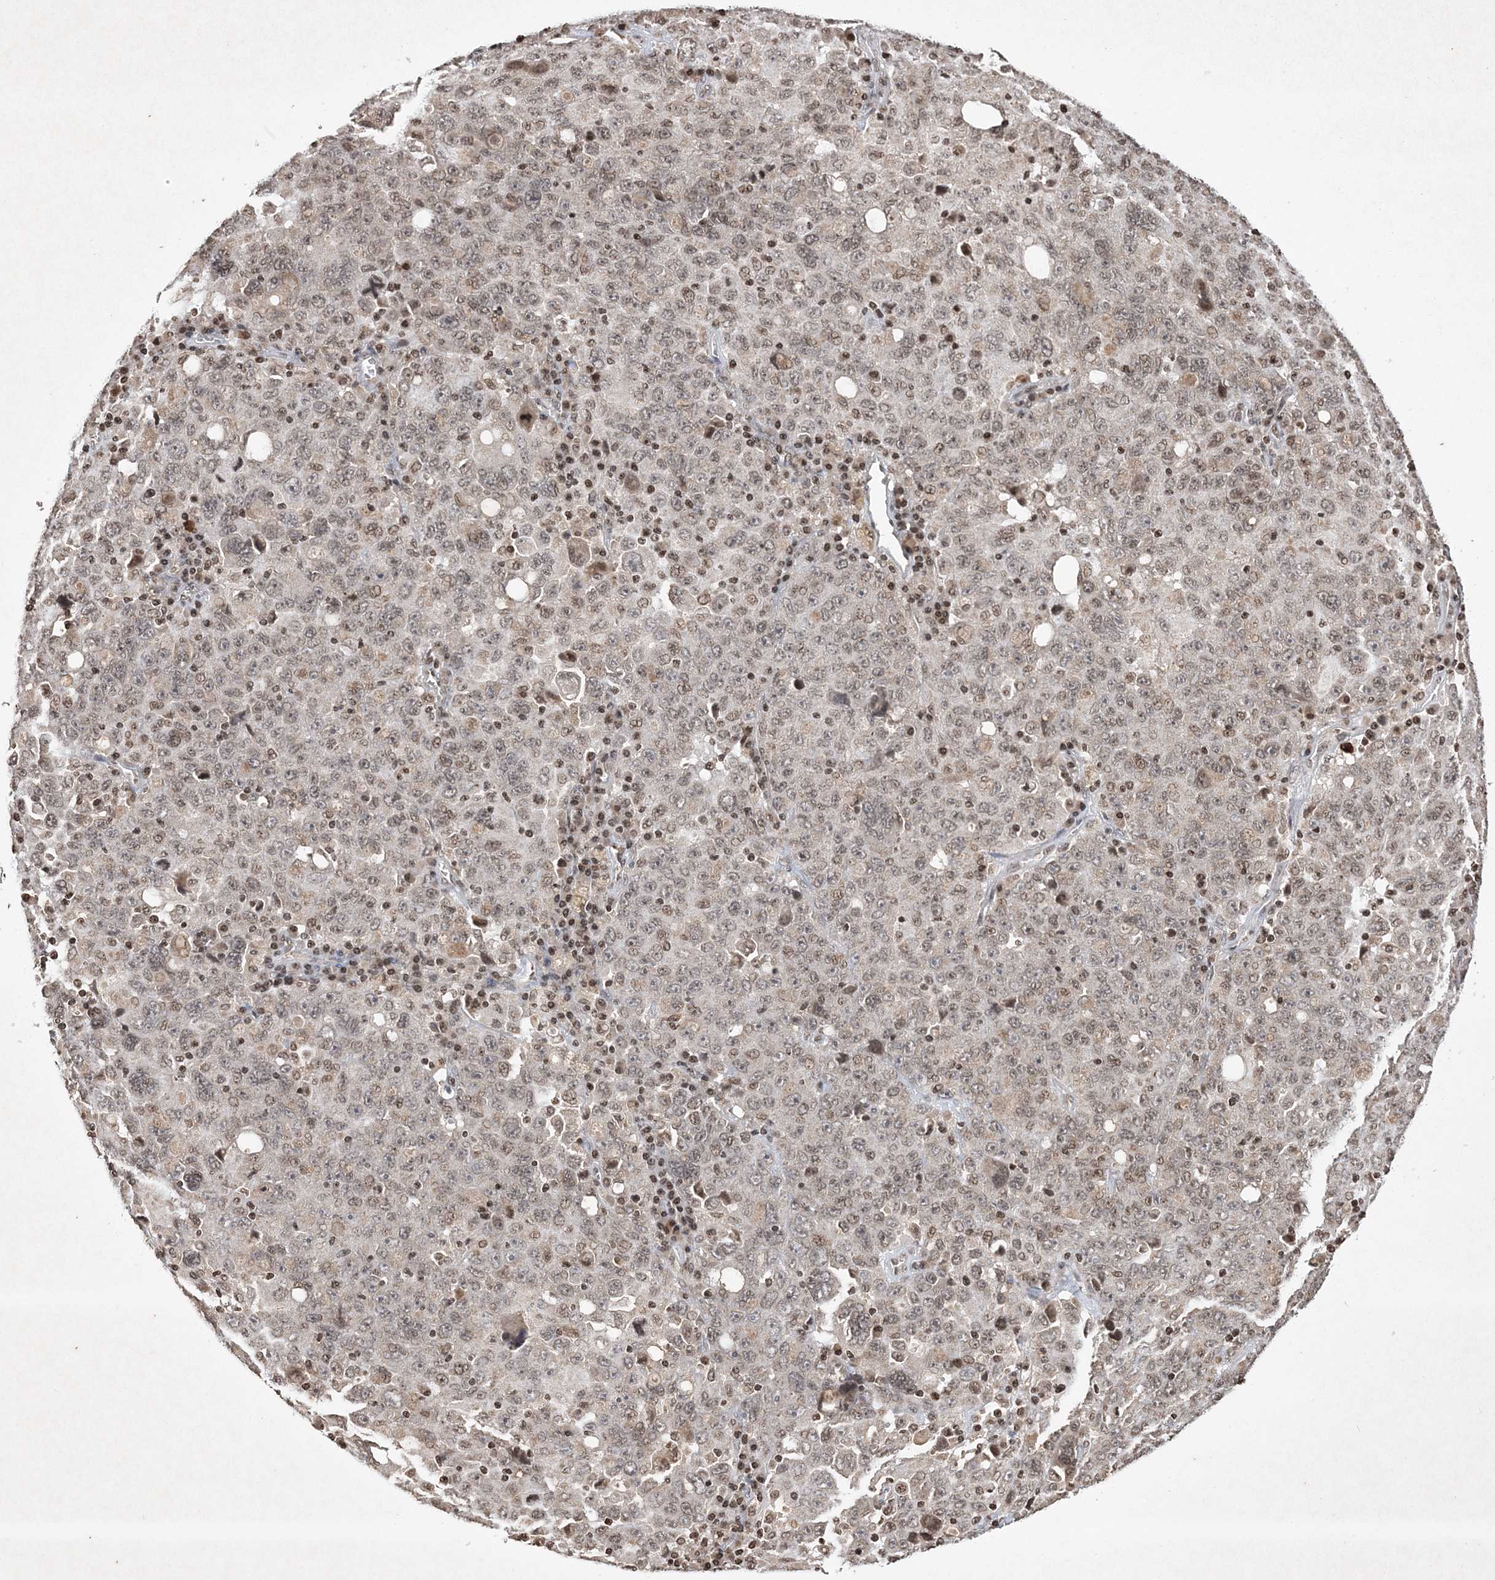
{"staining": {"intensity": "weak", "quantity": "25%-75%", "location": "nuclear"}, "tissue": "ovarian cancer", "cell_type": "Tumor cells", "image_type": "cancer", "snomed": [{"axis": "morphology", "description": "Carcinoma, endometroid"}, {"axis": "topography", "description": "Ovary"}], "caption": "Protein analysis of ovarian endometroid carcinoma tissue demonstrates weak nuclear staining in approximately 25%-75% of tumor cells.", "gene": "NEDD9", "patient": {"sex": "female", "age": 62}}